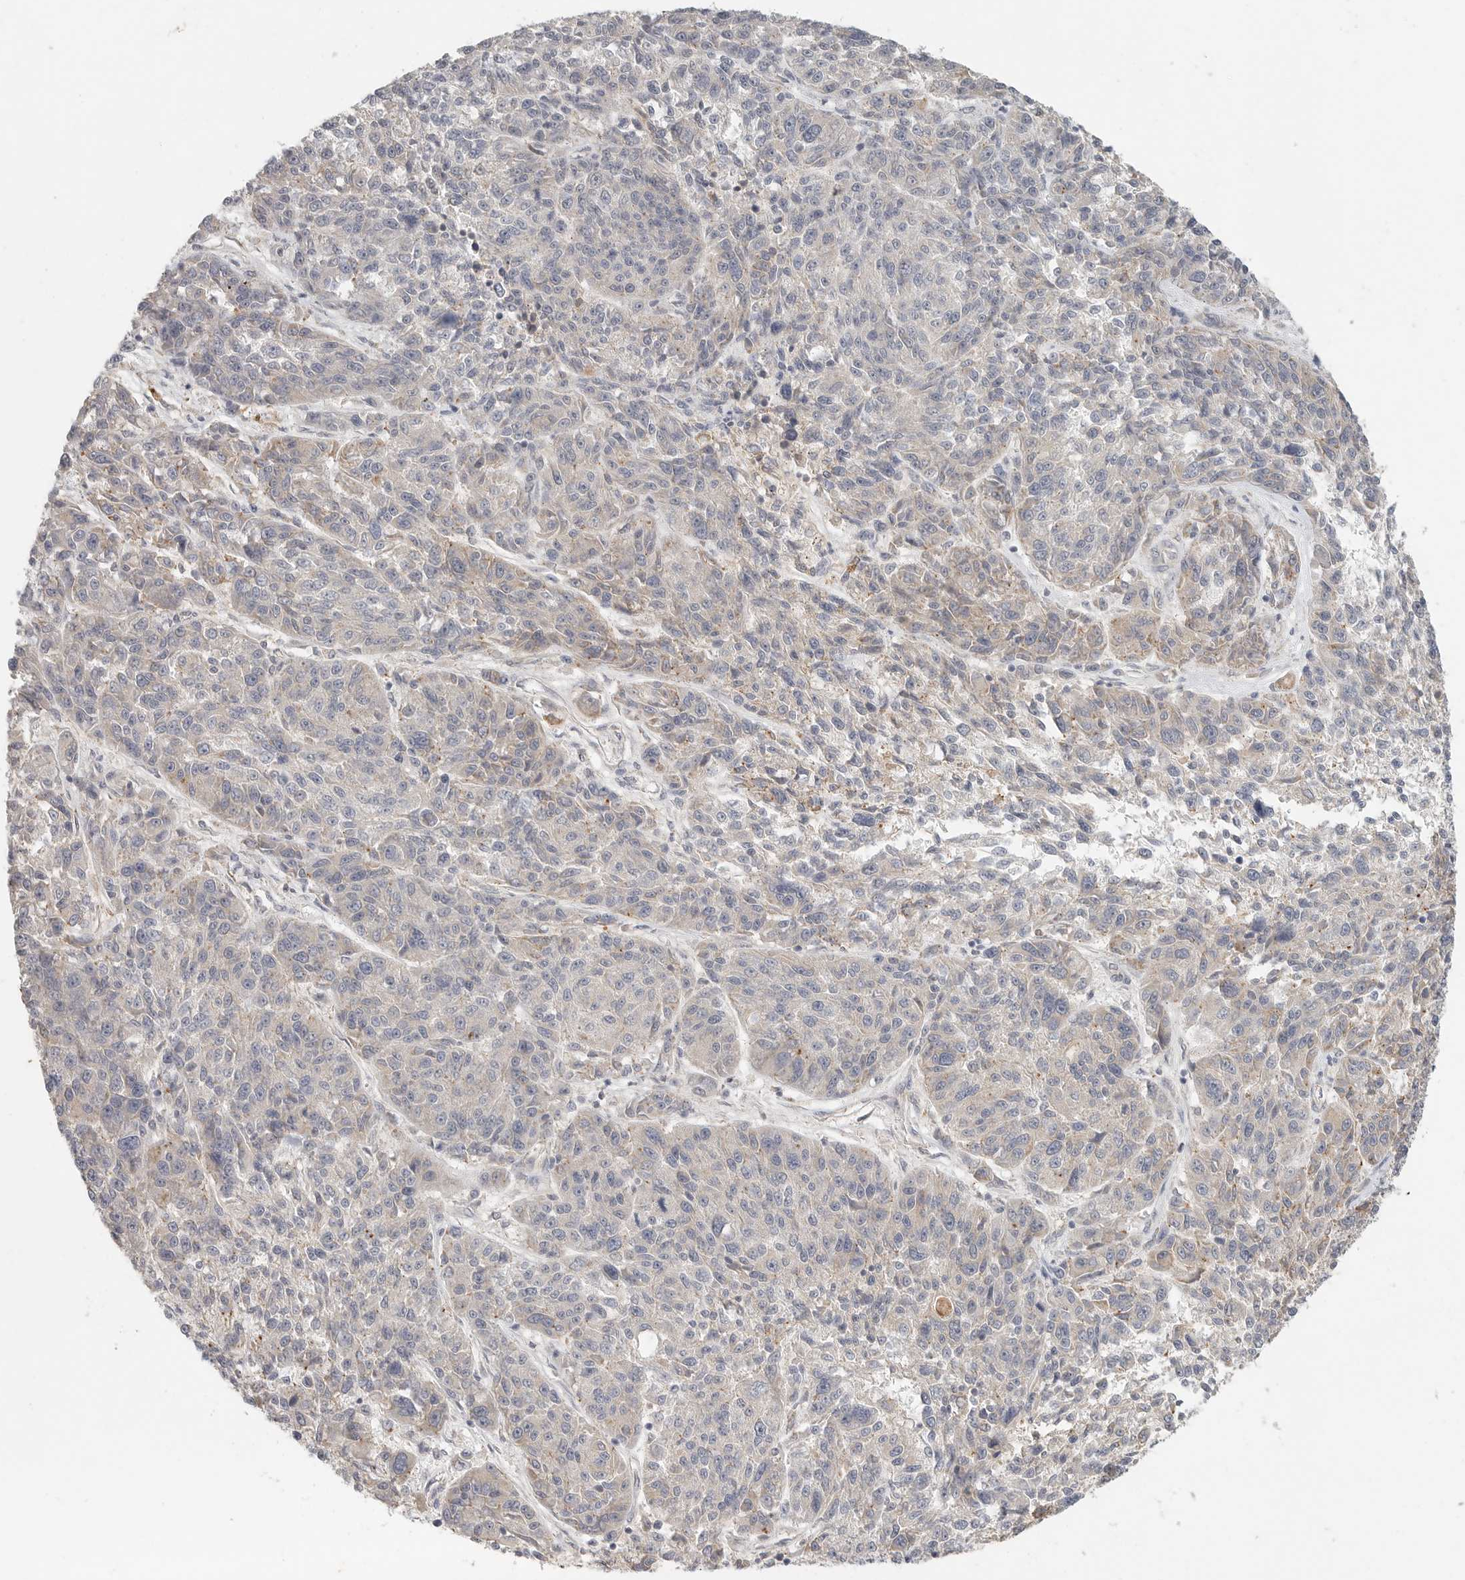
{"staining": {"intensity": "weak", "quantity": "25%-75%", "location": "cytoplasmic/membranous"}, "tissue": "melanoma", "cell_type": "Tumor cells", "image_type": "cancer", "snomed": [{"axis": "morphology", "description": "Malignant melanoma, NOS"}, {"axis": "topography", "description": "Skin"}], "caption": "Human melanoma stained with a brown dye reveals weak cytoplasmic/membranous positive positivity in about 25%-75% of tumor cells.", "gene": "SLC25A36", "patient": {"sex": "male", "age": 53}}